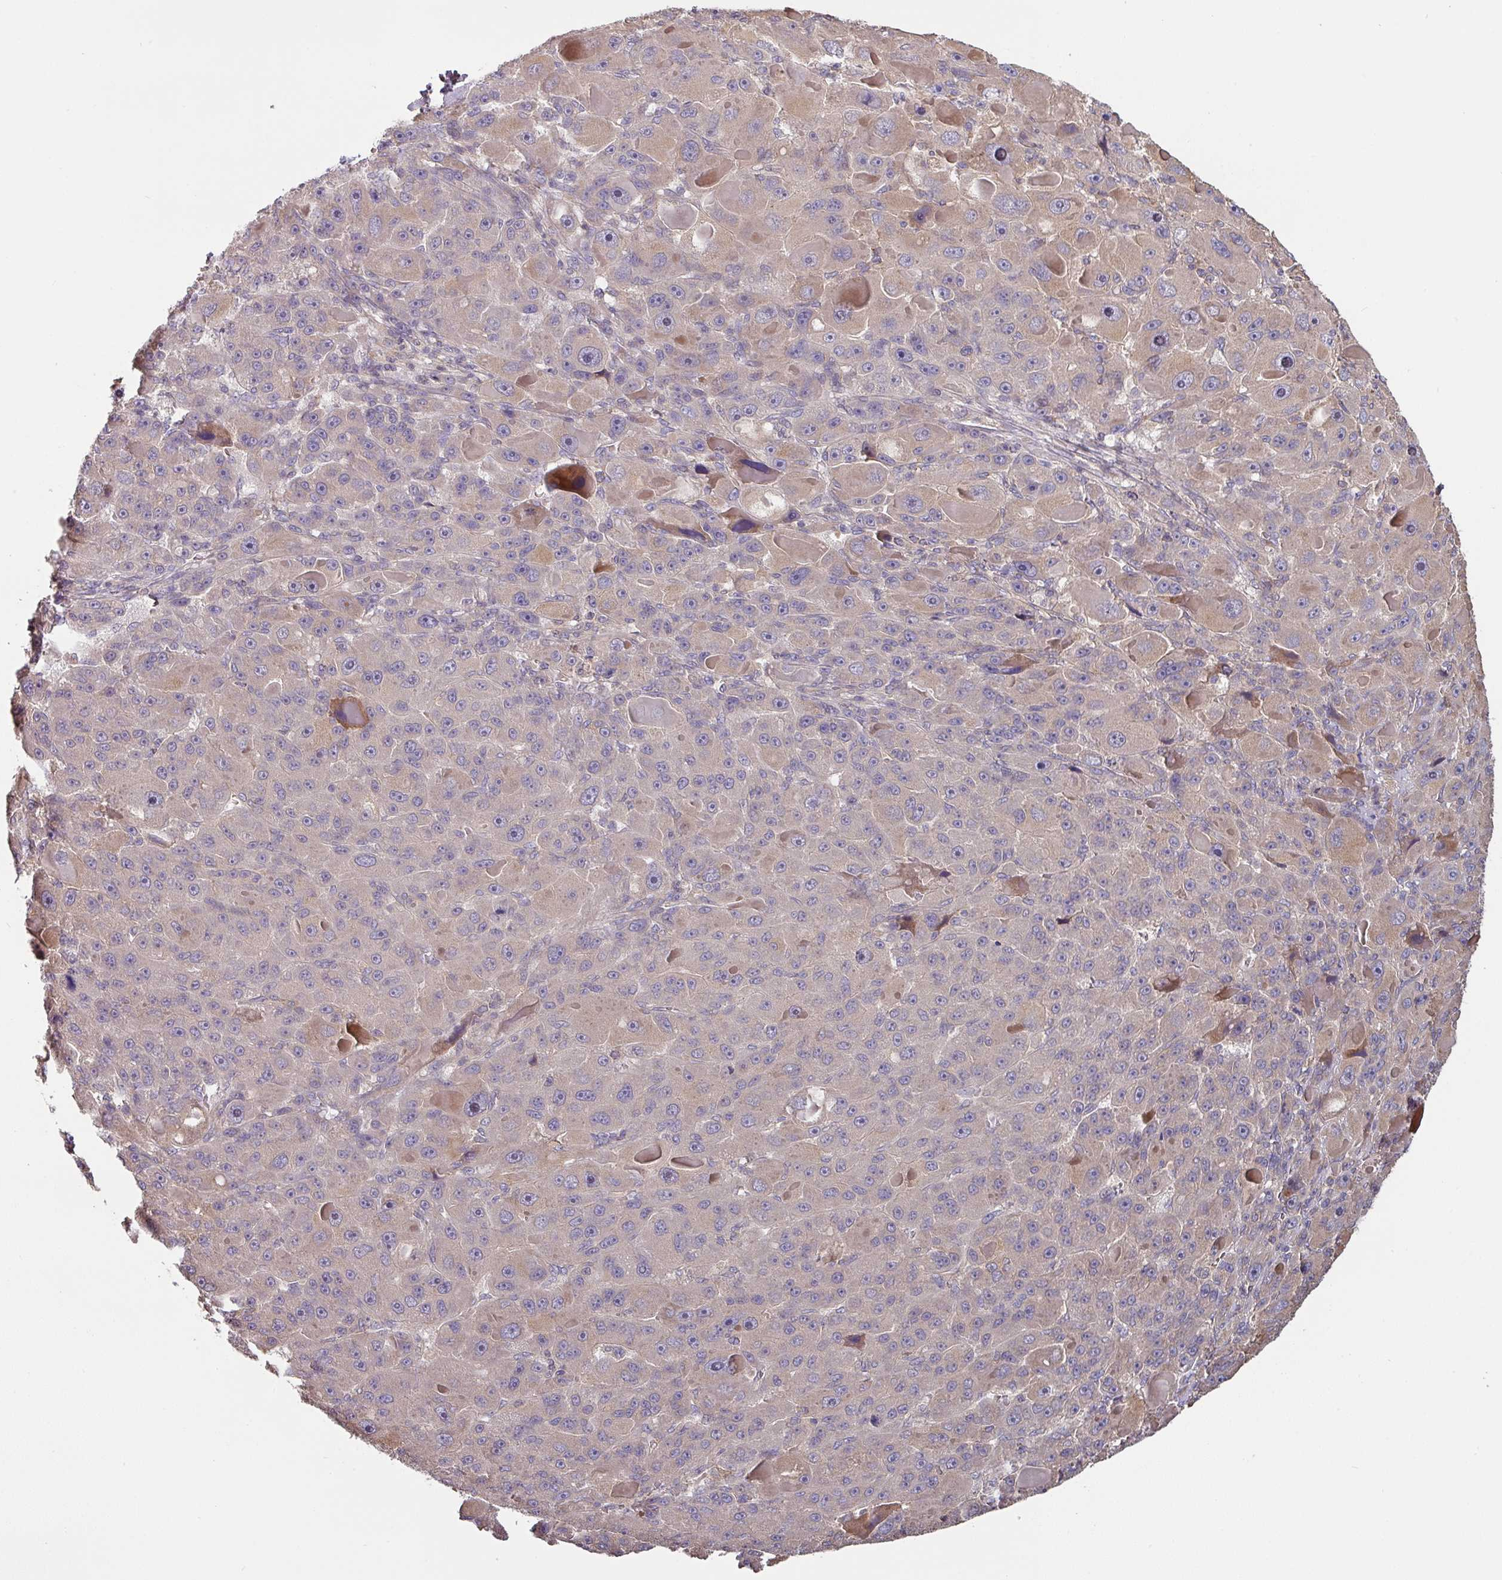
{"staining": {"intensity": "weak", "quantity": "<25%", "location": "cytoplasmic/membranous"}, "tissue": "liver cancer", "cell_type": "Tumor cells", "image_type": "cancer", "snomed": [{"axis": "morphology", "description": "Carcinoma, Hepatocellular, NOS"}, {"axis": "topography", "description": "Liver"}], "caption": "Image shows no protein expression in tumor cells of hepatocellular carcinoma (liver) tissue.", "gene": "SIK1", "patient": {"sex": "male", "age": 76}}